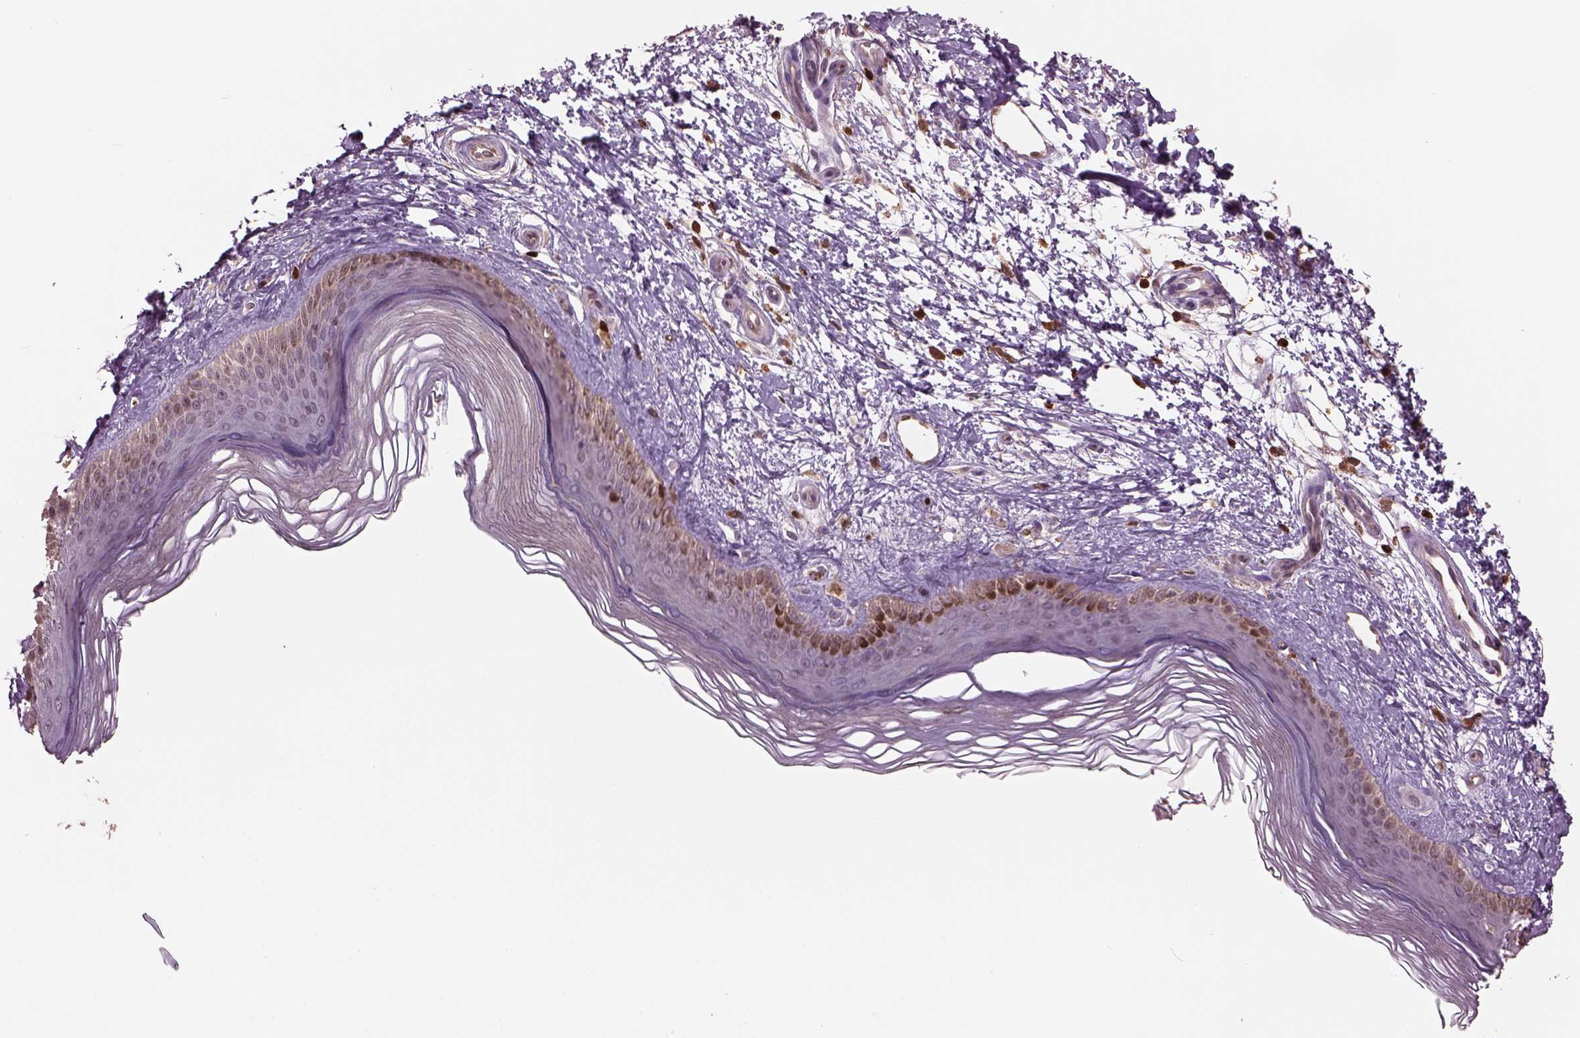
{"staining": {"intensity": "weak", "quantity": ">75%", "location": "cytoplasmic/membranous"}, "tissue": "melanoma", "cell_type": "Tumor cells", "image_type": "cancer", "snomed": [{"axis": "morphology", "description": "Malignant melanoma, NOS"}, {"axis": "topography", "description": "Skin"}], "caption": "There is low levels of weak cytoplasmic/membranous staining in tumor cells of malignant melanoma, as demonstrated by immunohistochemical staining (brown color).", "gene": "IL31RA", "patient": {"sex": "female", "age": 90}}